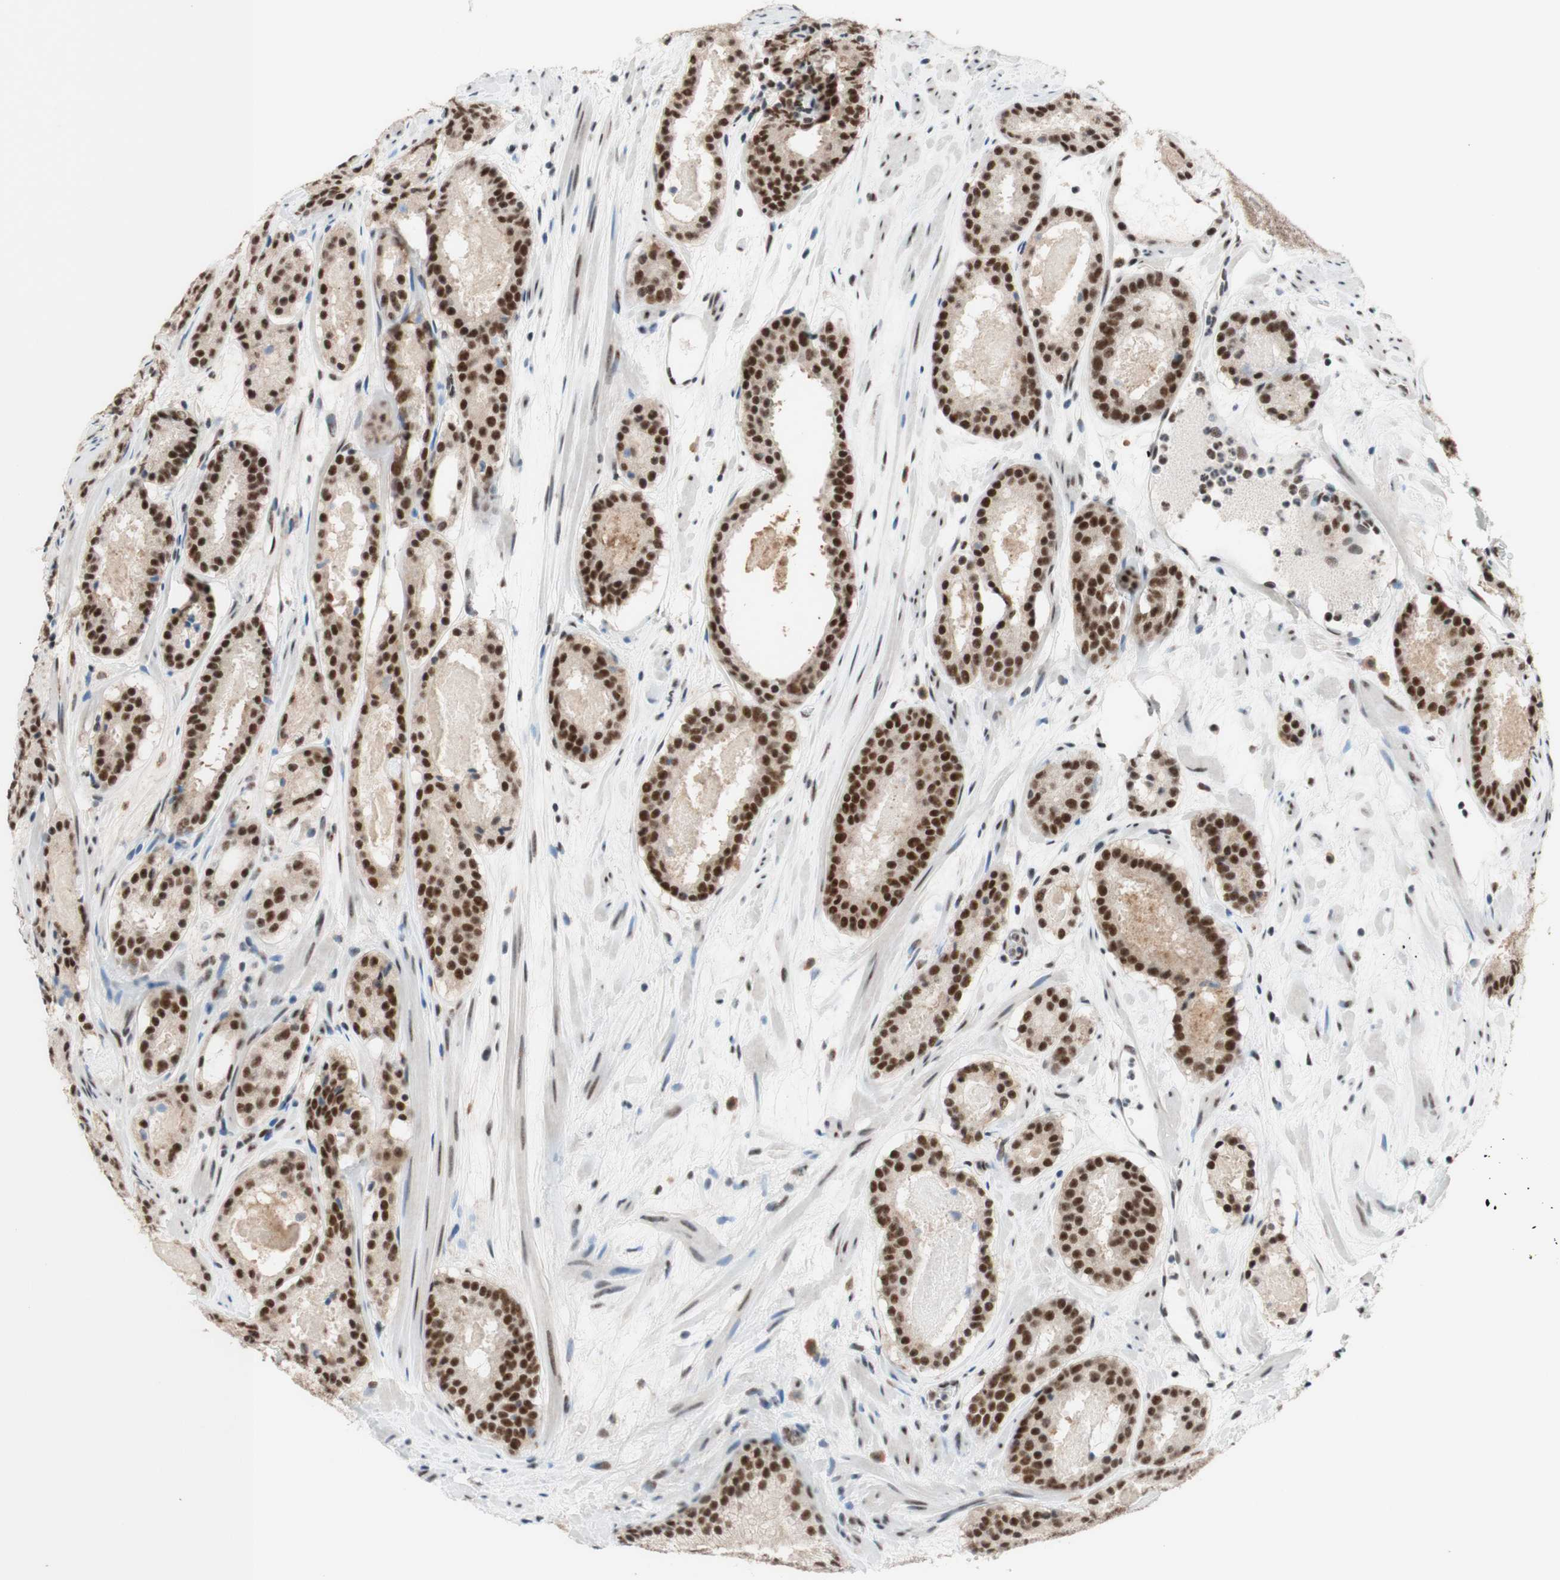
{"staining": {"intensity": "strong", "quantity": ">75%", "location": "nuclear"}, "tissue": "prostate cancer", "cell_type": "Tumor cells", "image_type": "cancer", "snomed": [{"axis": "morphology", "description": "Adenocarcinoma, Low grade"}, {"axis": "topography", "description": "Prostate"}], "caption": "A histopathology image showing strong nuclear staining in approximately >75% of tumor cells in prostate cancer, as visualized by brown immunohistochemical staining.", "gene": "PRPF19", "patient": {"sex": "male", "age": 69}}